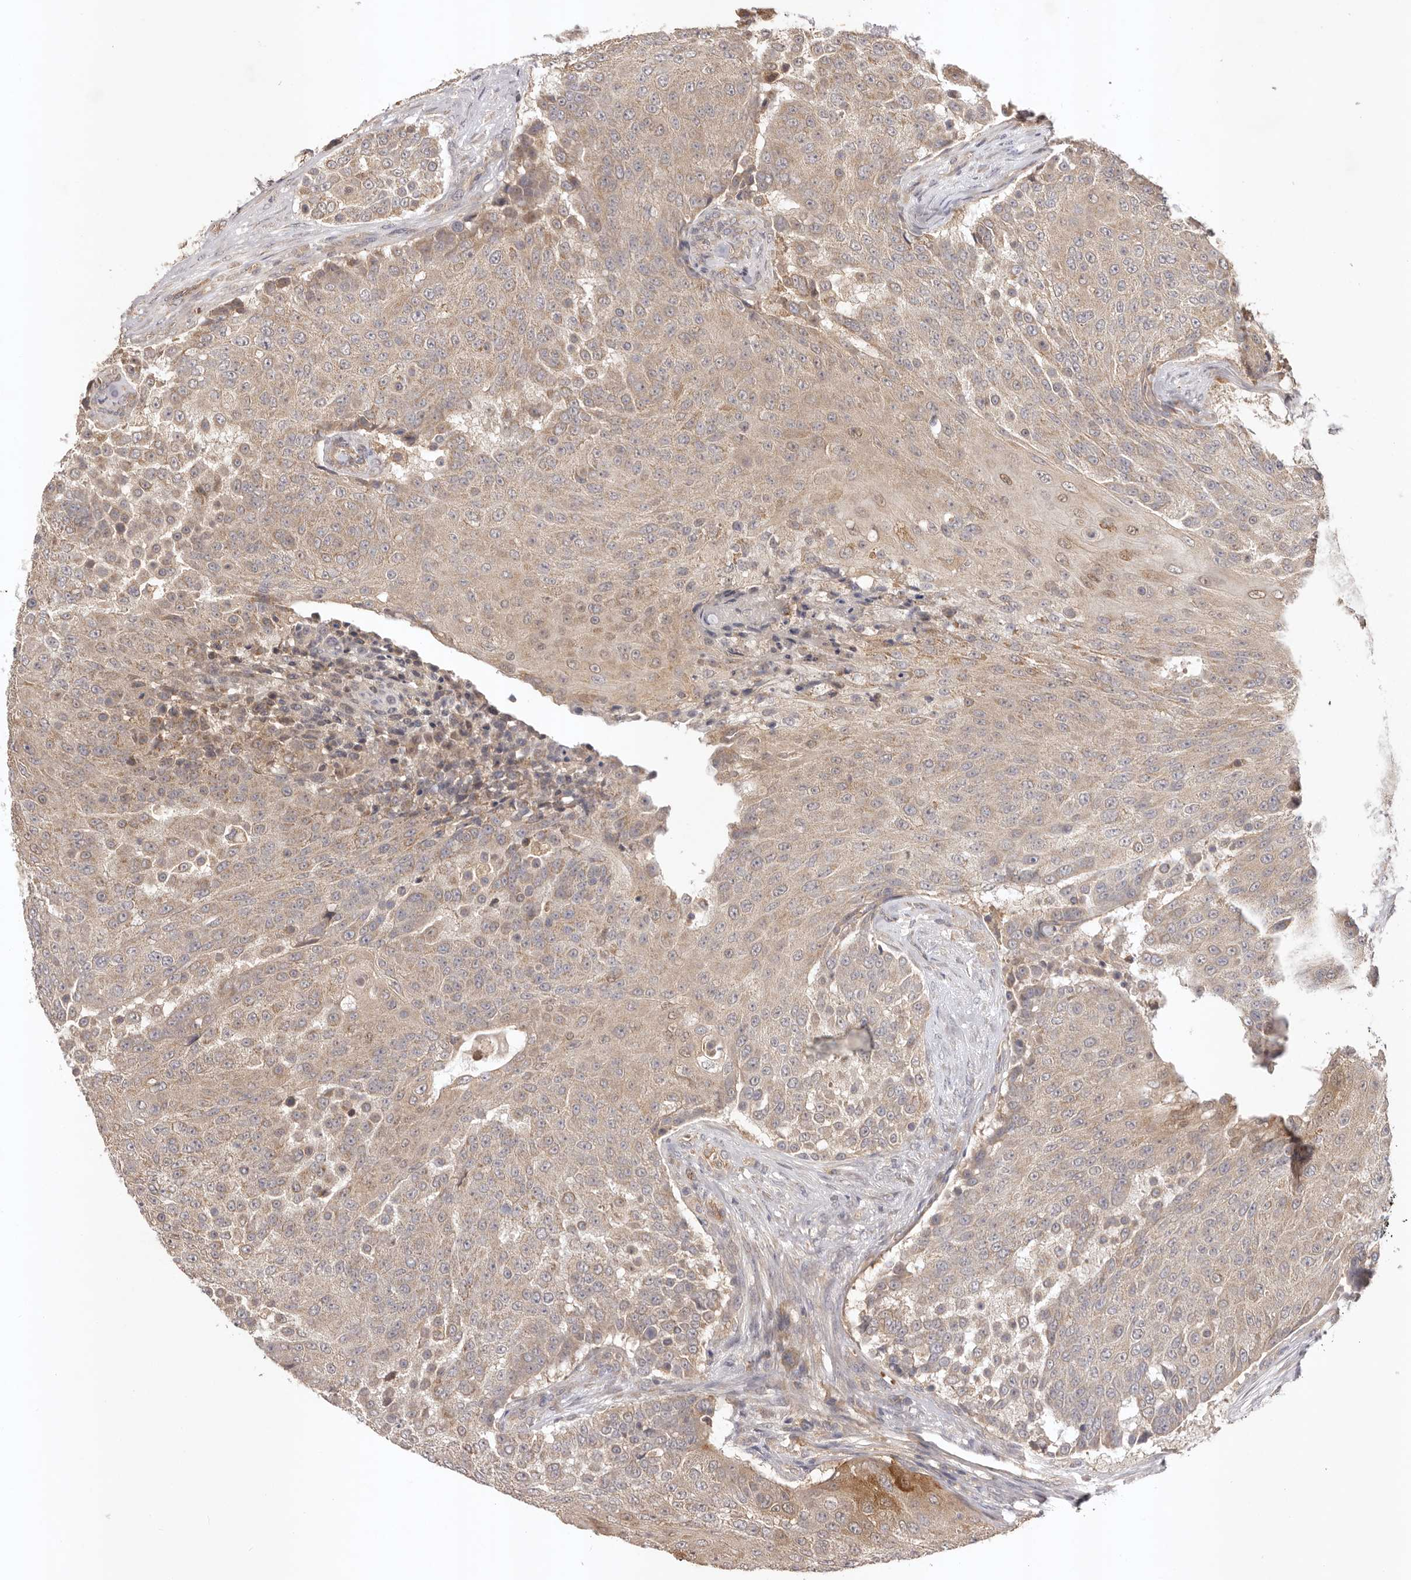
{"staining": {"intensity": "weak", "quantity": ">75%", "location": "cytoplasmic/membranous"}, "tissue": "urothelial cancer", "cell_type": "Tumor cells", "image_type": "cancer", "snomed": [{"axis": "morphology", "description": "Urothelial carcinoma, High grade"}, {"axis": "topography", "description": "Urinary bladder"}], "caption": "A low amount of weak cytoplasmic/membranous positivity is identified in about >75% of tumor cells in high-grade urothelial carcinoma tissue. (DAB IHC, brown staining for protein, blue staining for nuclei).", "gene": "UBR2", "patient": {"sex": "female", "age": 63}}